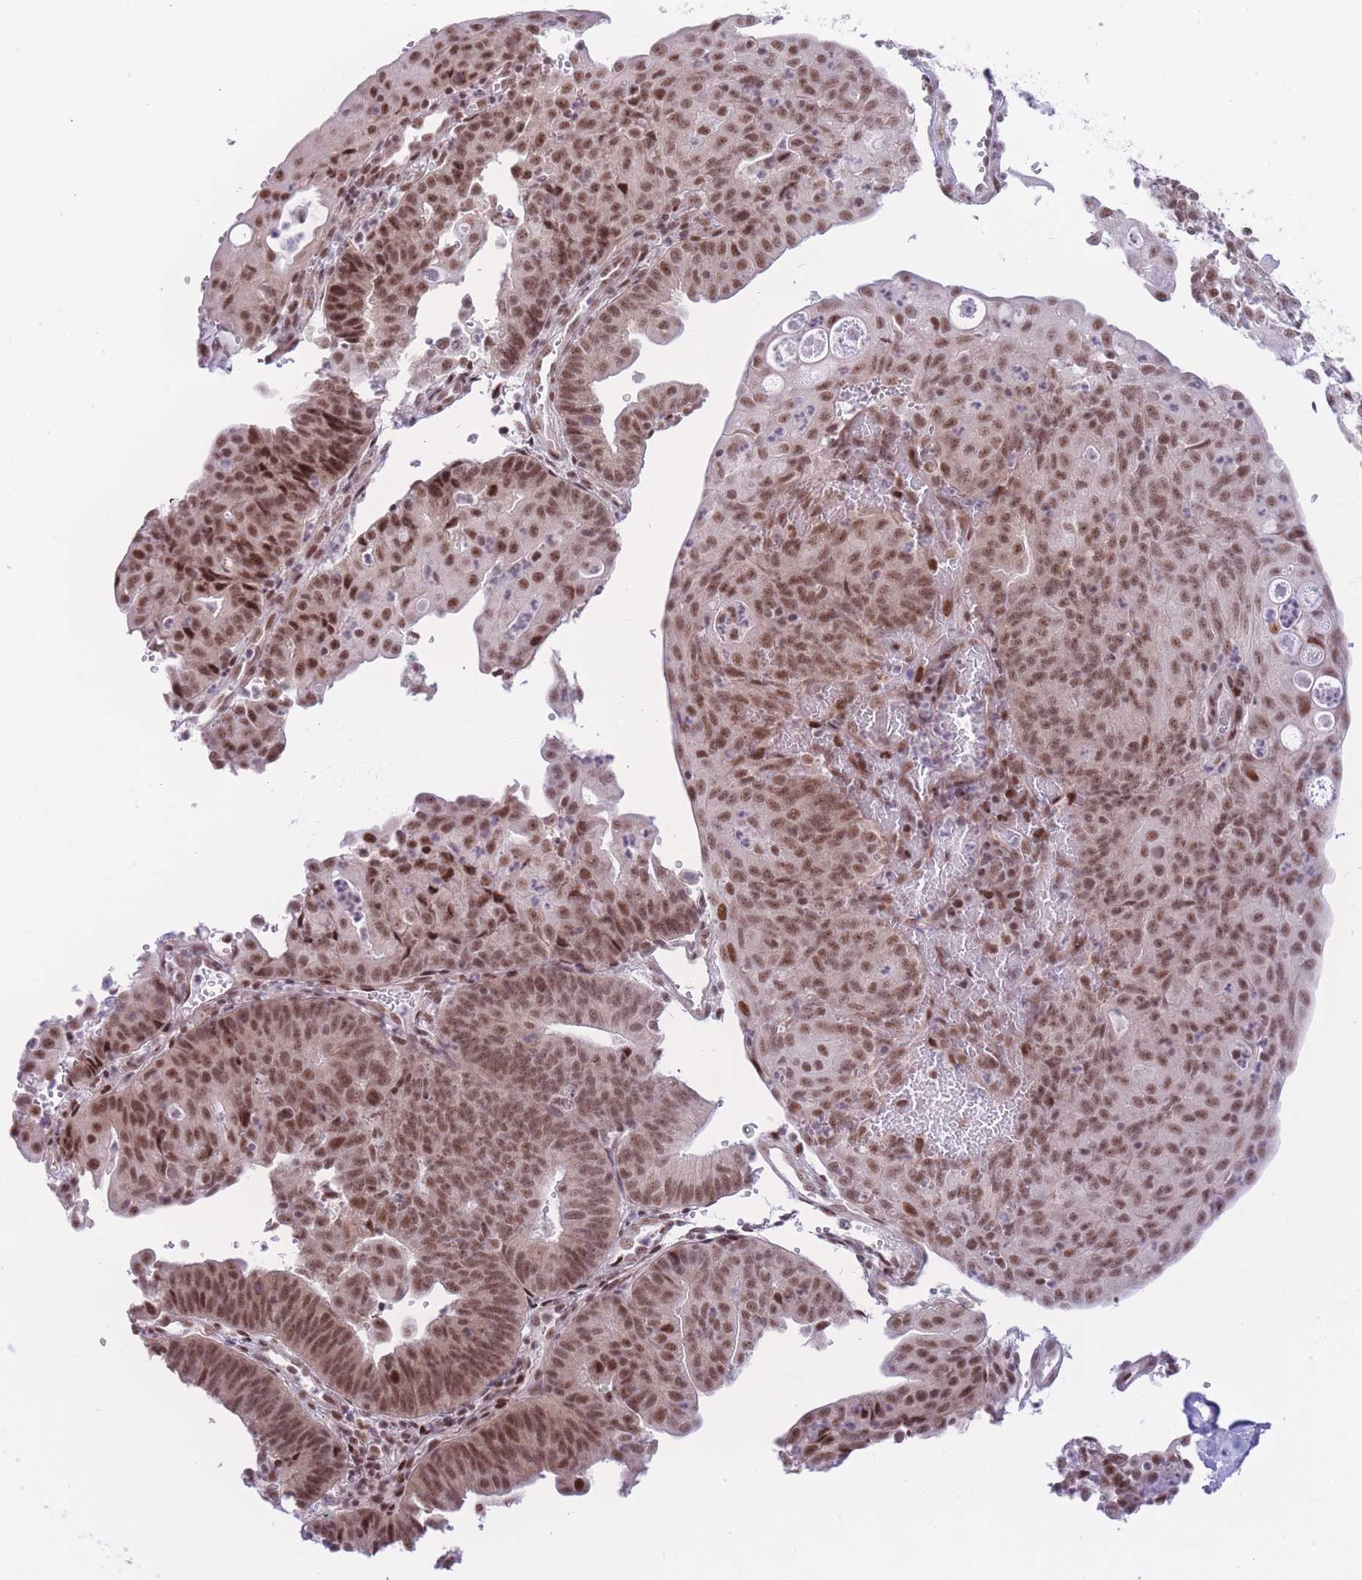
{"staining": {"intensity": "moderate", "quantity": ">75%", "location": "nuclear"}, "tissue": "endometrial cancer", "cell_type": "Tumor cells", "image_type": "cancer", "snomed": [{"axis": "morphology", "description": "Adenocarcinoma, NOS"}, {"axis": "topography", "description": "Endometrium"}], "caption": "Protein expression by IHC displays moderate nuclear expression in about >75% of tumor cells in endometrial cancer (adenocarcinoma).", "gene": "PCIF1", "patient": {"sex": "female", "age": 56}}